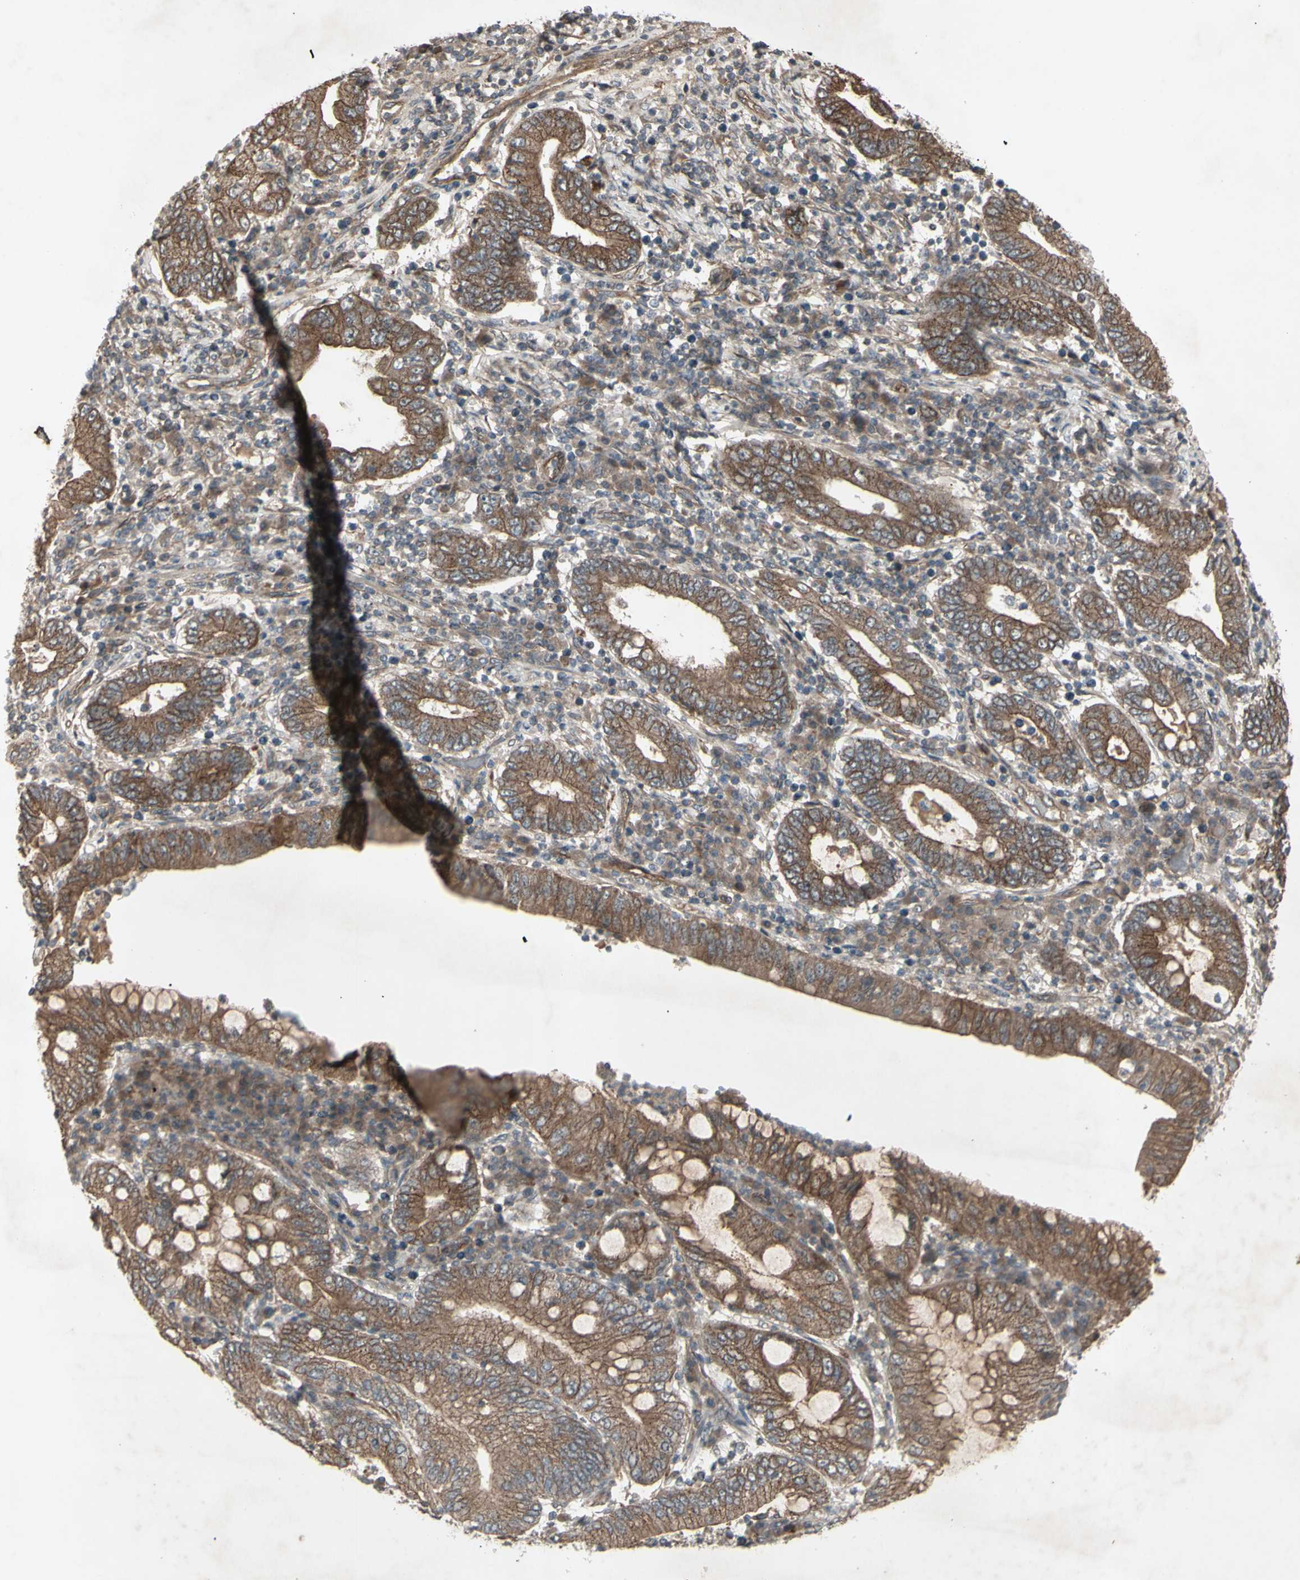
{"staining": {"intensity": "moderate", "quantity": ">75%", "location": "cytoplasmic/membranous"}, "tissue": "stomach cancer", "cell_type": "Tumor cells", "image_type": "cancer", "snomed": [{"axis": "morphology", "description": "Normal tissue, NOS"}, {"axis": "morphology", "description": "Adenocarcinoma, NOS"}, {"axis": "topography", "description": "Esophagus"}, {"axis": "topography", "description": "Stomach, upper"}, {"axis": "topography", "description": "Peripheral nerve tissue"}], "caption": "Human stomach adenocarcinoma stained with a protein marker exhibits moderate staining in tumor cells.", "gene": "JAG1", "patient": {"sex": "male", "age": 62}}